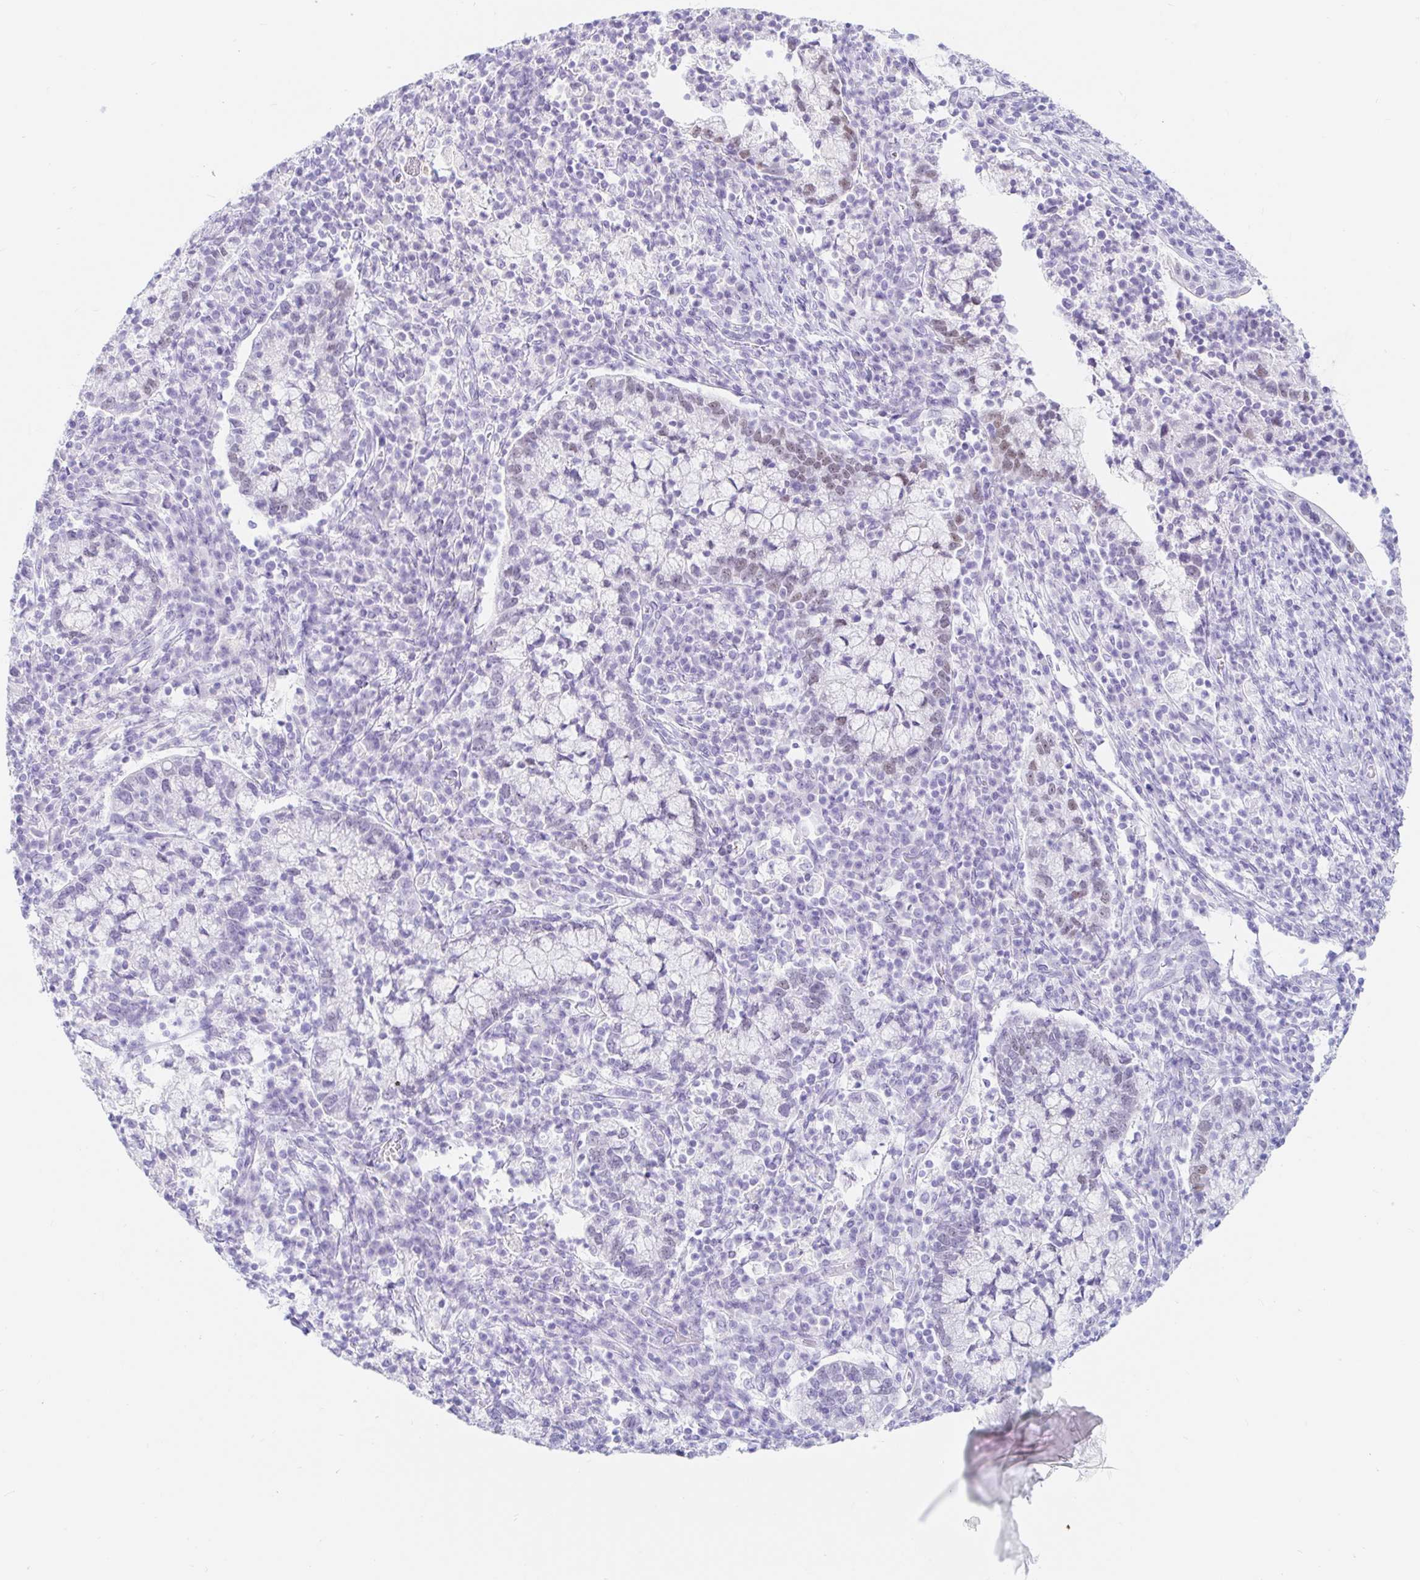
{"staining": {"intensity": "weak", "quantity": "<25%", "location": "nuclear"}, "tissue": "cervical cancer", "cell_type": "Tumor cells", "image_type": "cancer", "snomed": [{"axis": "morphology", "description": "Normal tissue, NOS"}, {"axis": "morphology", "description": "Adenocarcinoma, NOS"}, {"axis": "topography", "description": "Cervix"}], "caption": "Immunohistochemical staining of cervical cancer shows no significant expression in tumor cells.", "gene": "OR6T1", "patient": {"sex": "female", "age": 44}}